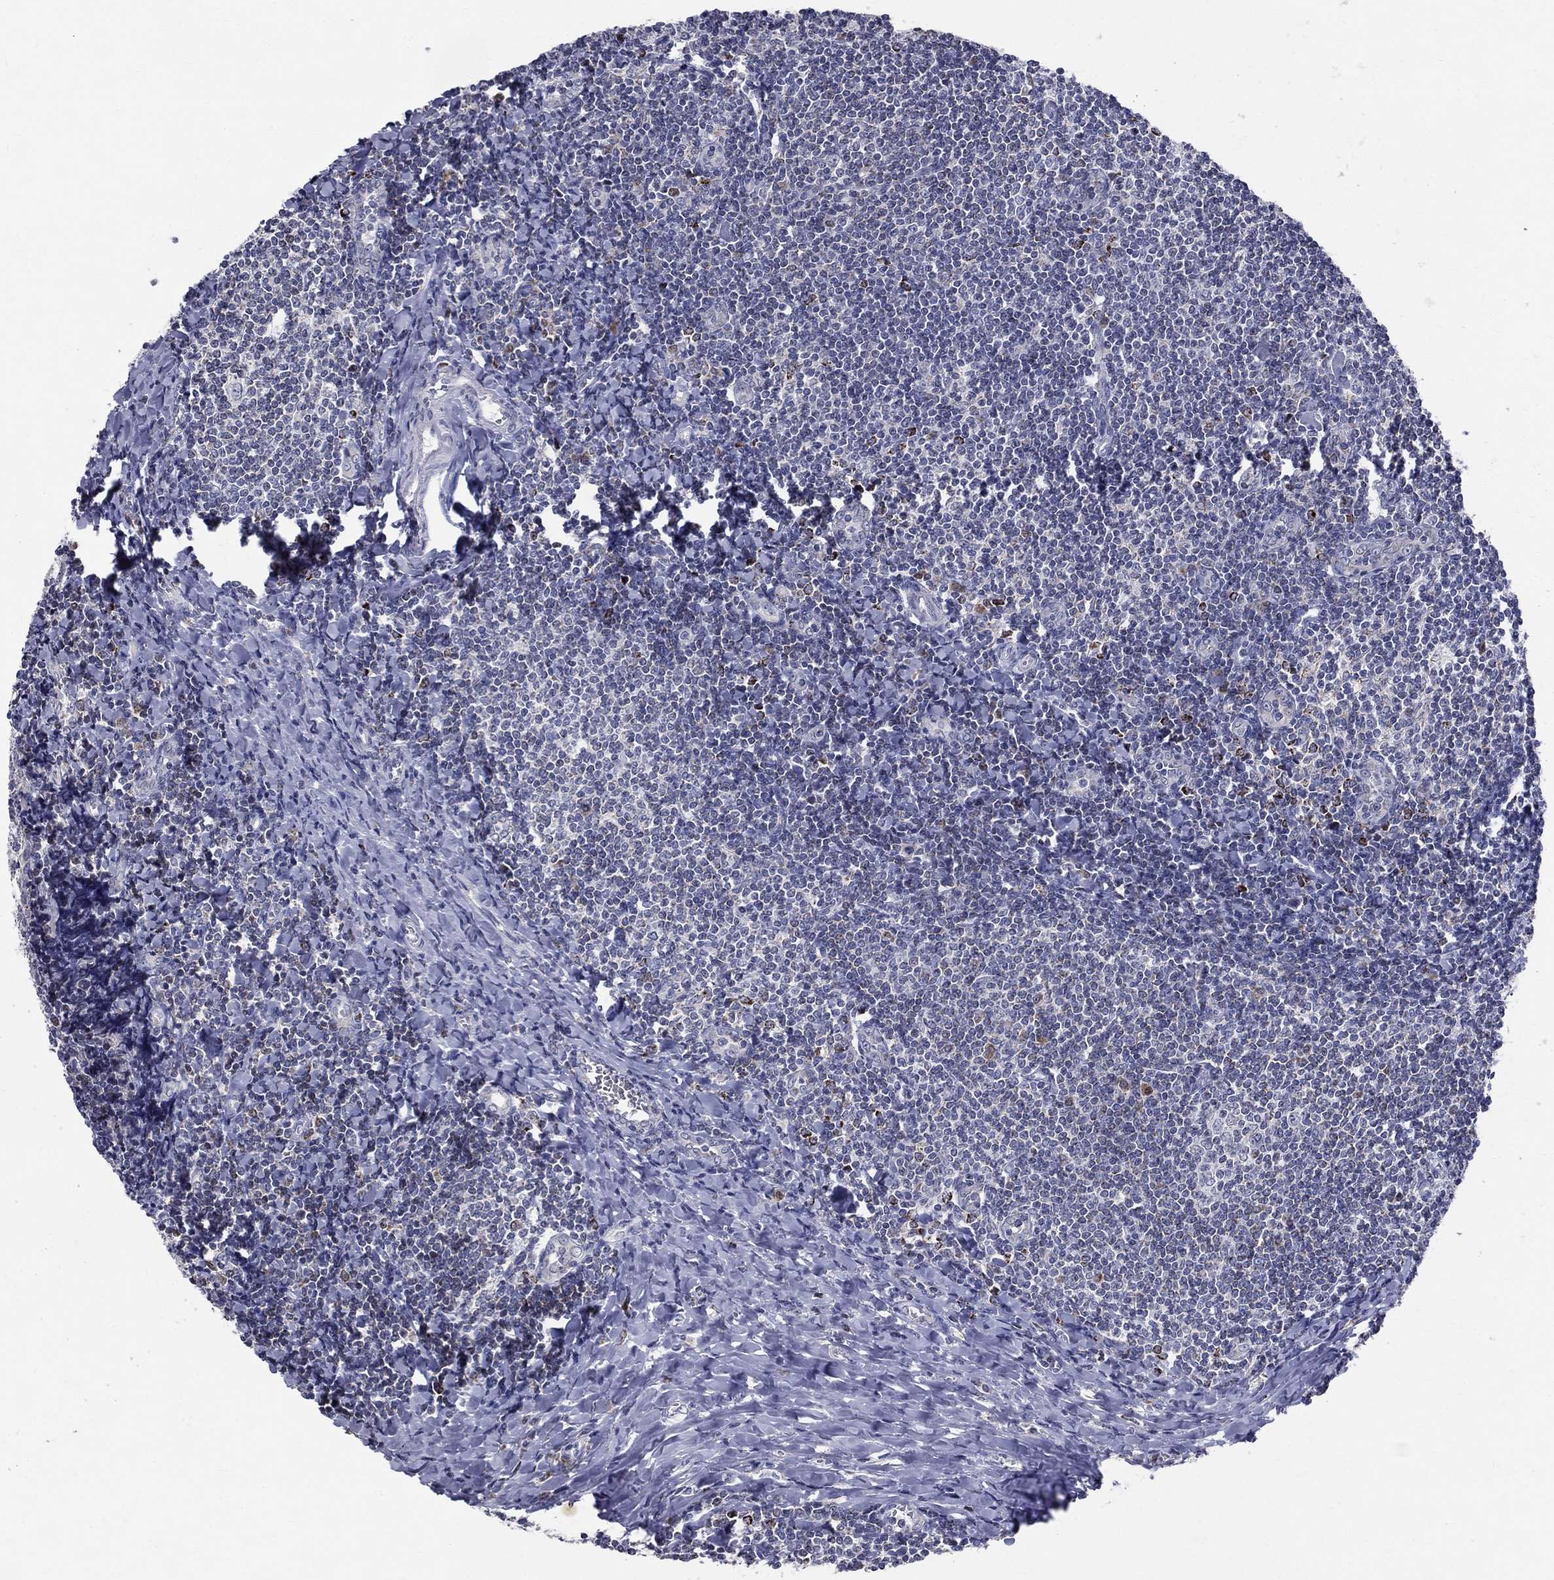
{"staining": {"intensity": "negative", "quantity": "none", "location": "none"}, "tissue": "tonsil", "cell_type": "Germinal center cells", "image_type": "normal", "snomed": [{"axis": "morphology", "description": "Normal tissue, NOS"}, {"axis": "topography", "description": "Tonsil"}], "caption": "A high-resolution image shows IHC staining of benign tonsil, which shows no significant staining in germinal center cells.", "gene": "SLC4A10", "patient": {"sex": "female", "age": 12}}